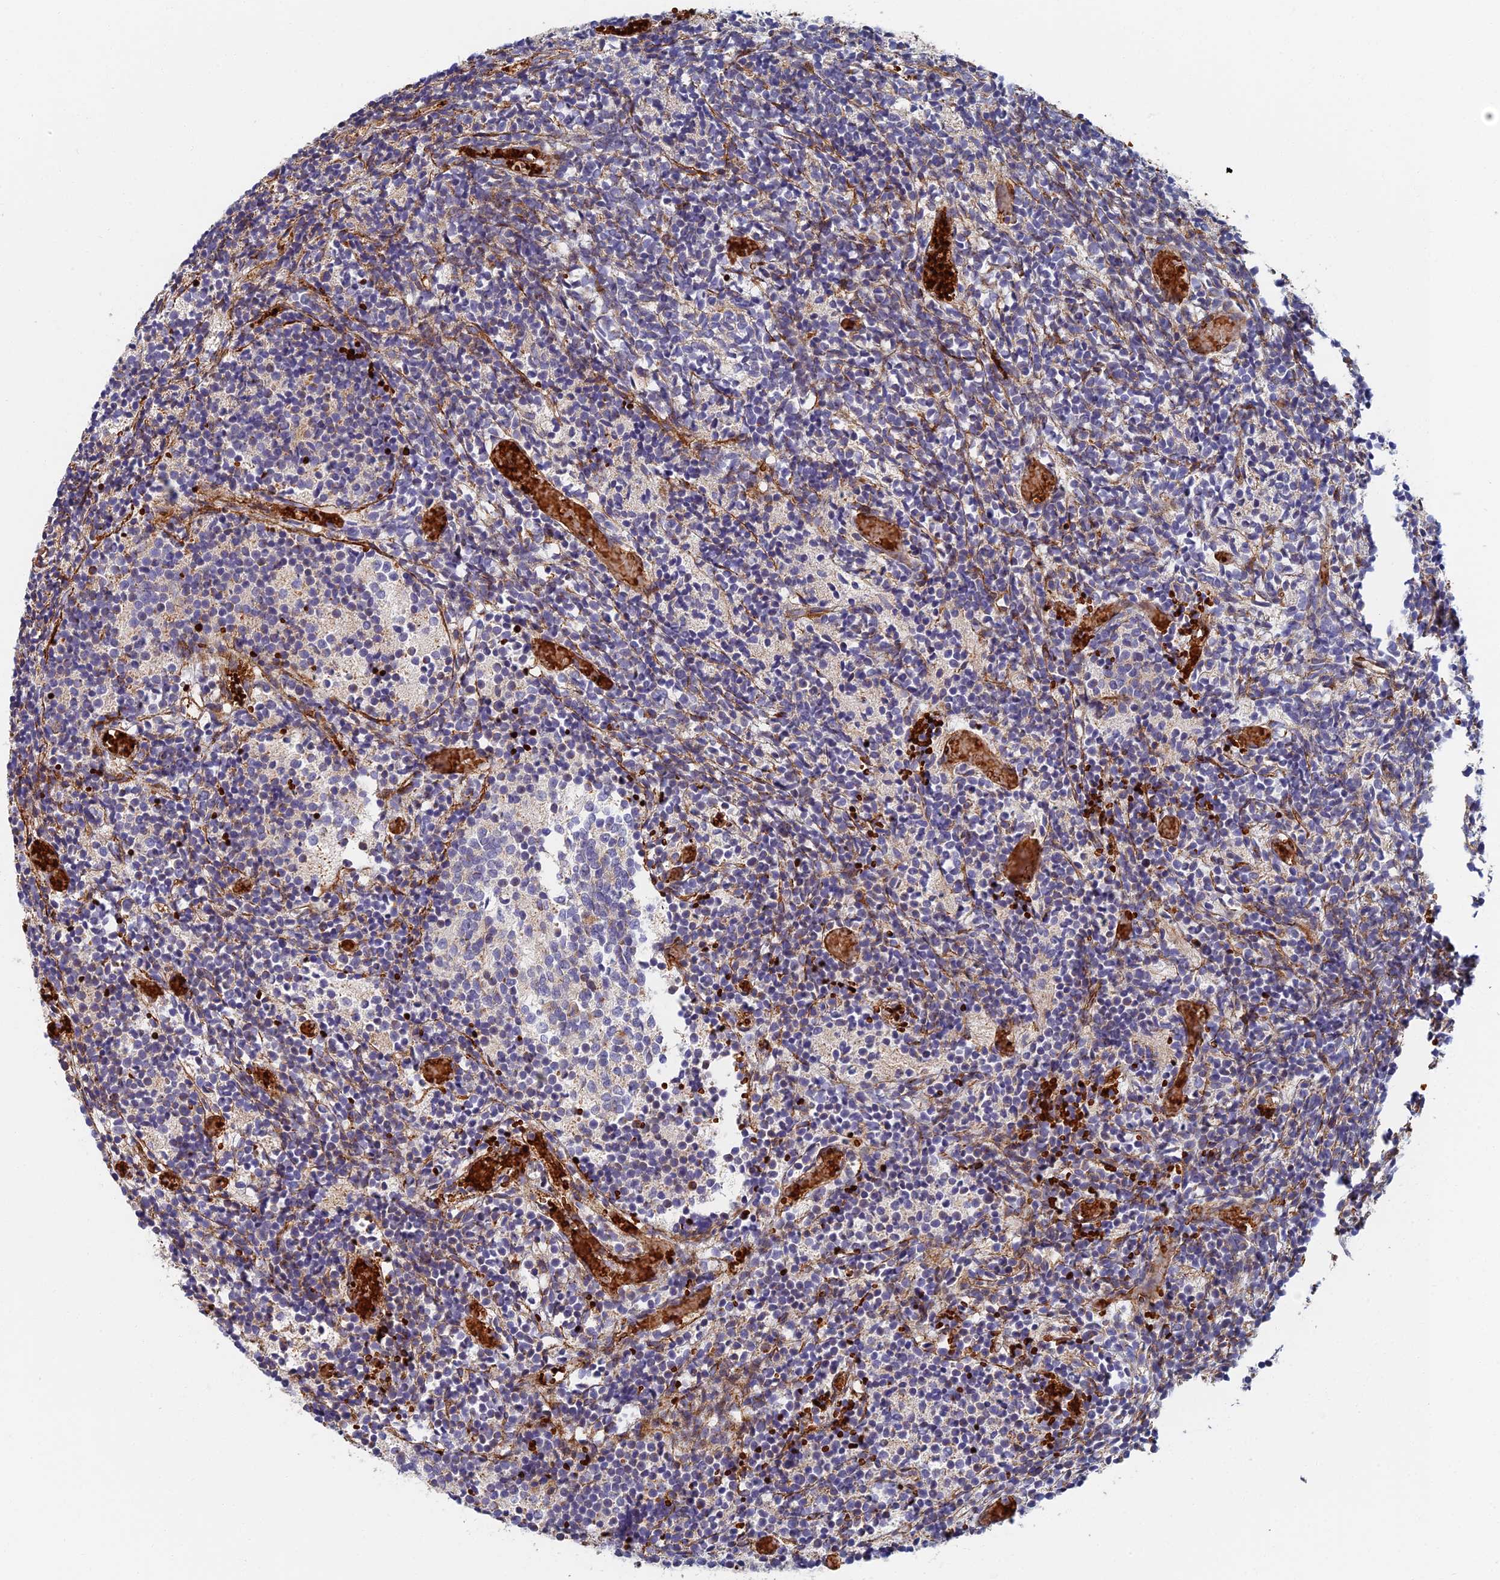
{"staining": {"intensity": "negative", "quantity": "none", "location": "none"}, "tissue": "glioma", "cell_type": "Tumor cells", "image_type": "cancer", "snomed": [{"axis": "morphology", "description": "Glioma, malignant, Low grade"}, {"axis": "topography", "description": "Brain"}], "caption": "Tumor cells are negative for brown protein staining in glioma.", "gene": "ABCB10", "patient": {"sex": "female", "age": 1}}